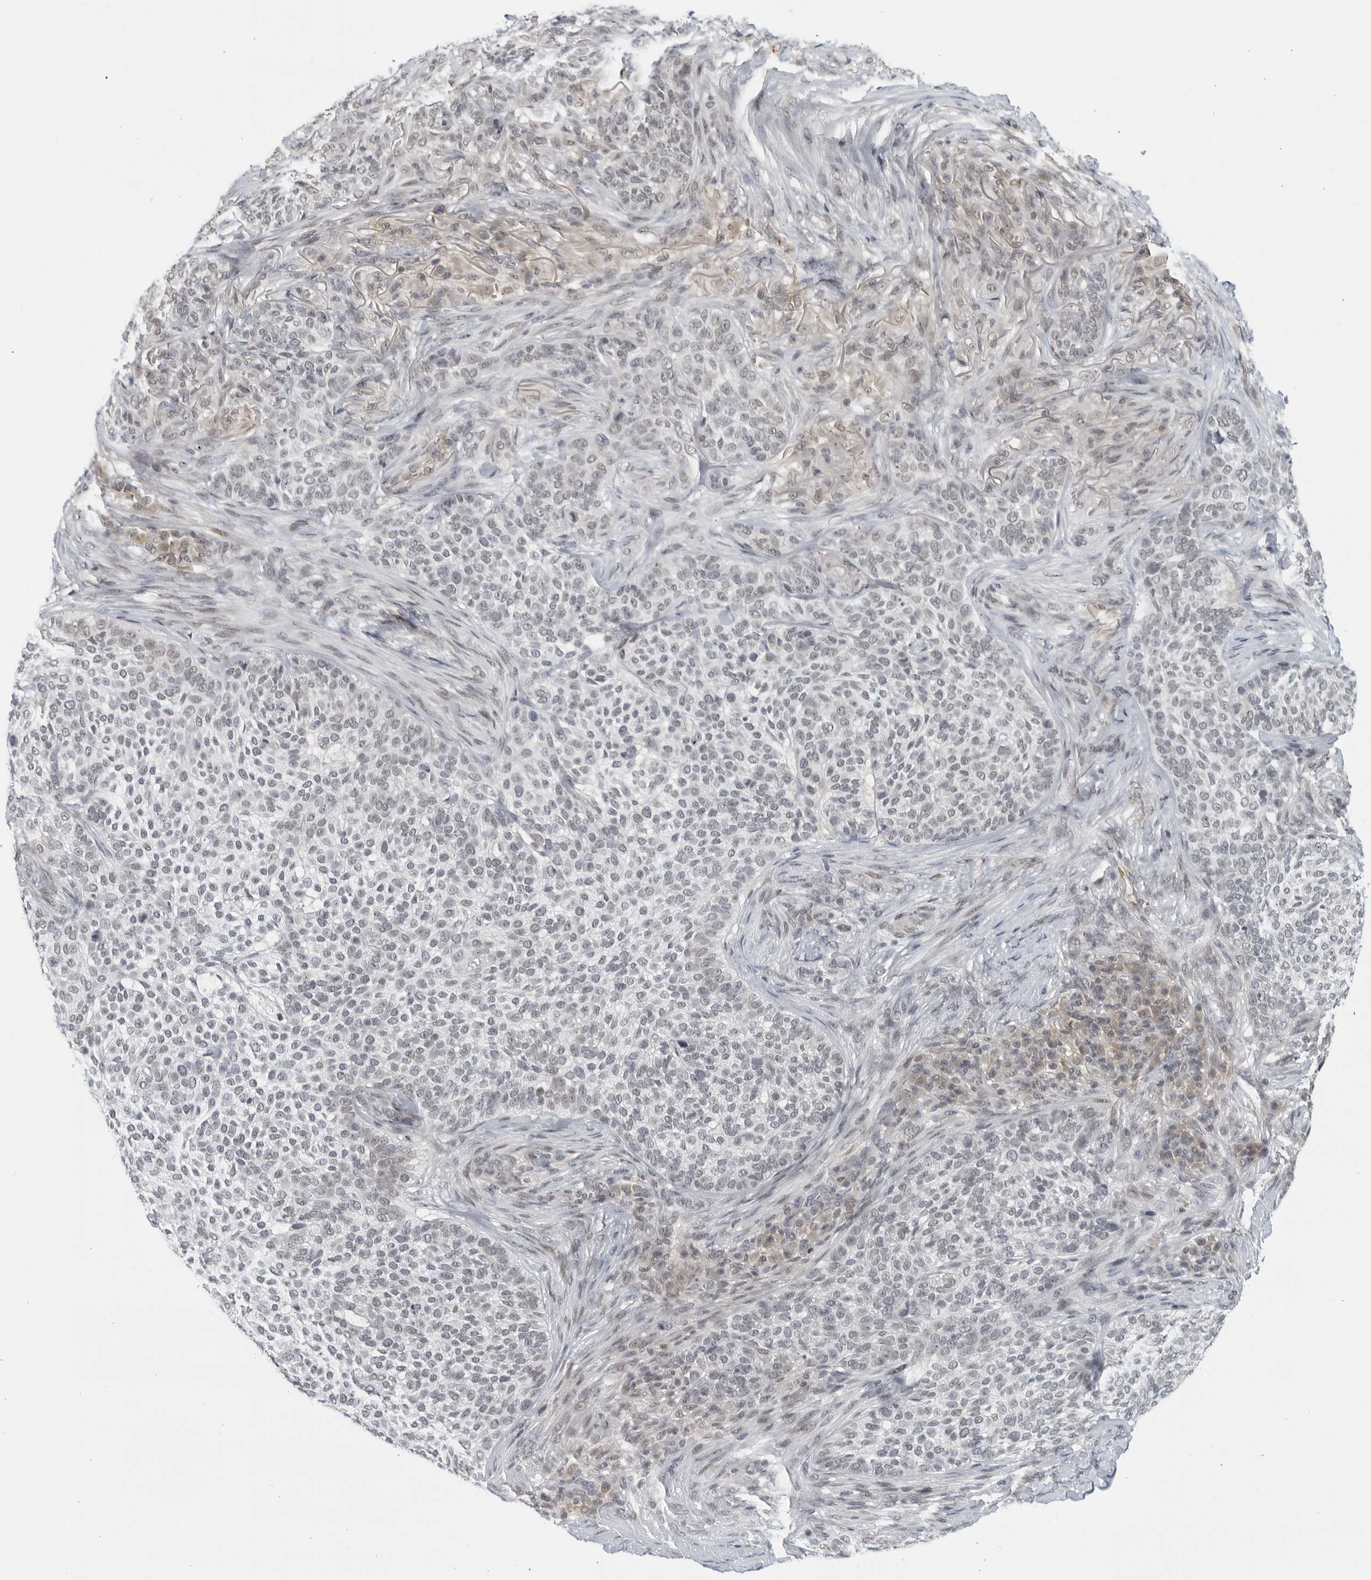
{"staining": {"intensity": "negative", "quantity": "none", "location": "none"}, "tissue": "skin cancer", "cell_type": "Tumor cells", "image_type": "cancer", "snomed": [{"axis": "morphology", "description": "Basal cell carcinoma"}, {"axis": "topography", "description": "Skin"}], "caption": "Immunohistochemistry of skin cancer shows no positivity in tumor cells.", "gene": "CC2D1B", "patient": {"sex": "female", "age": 64}}